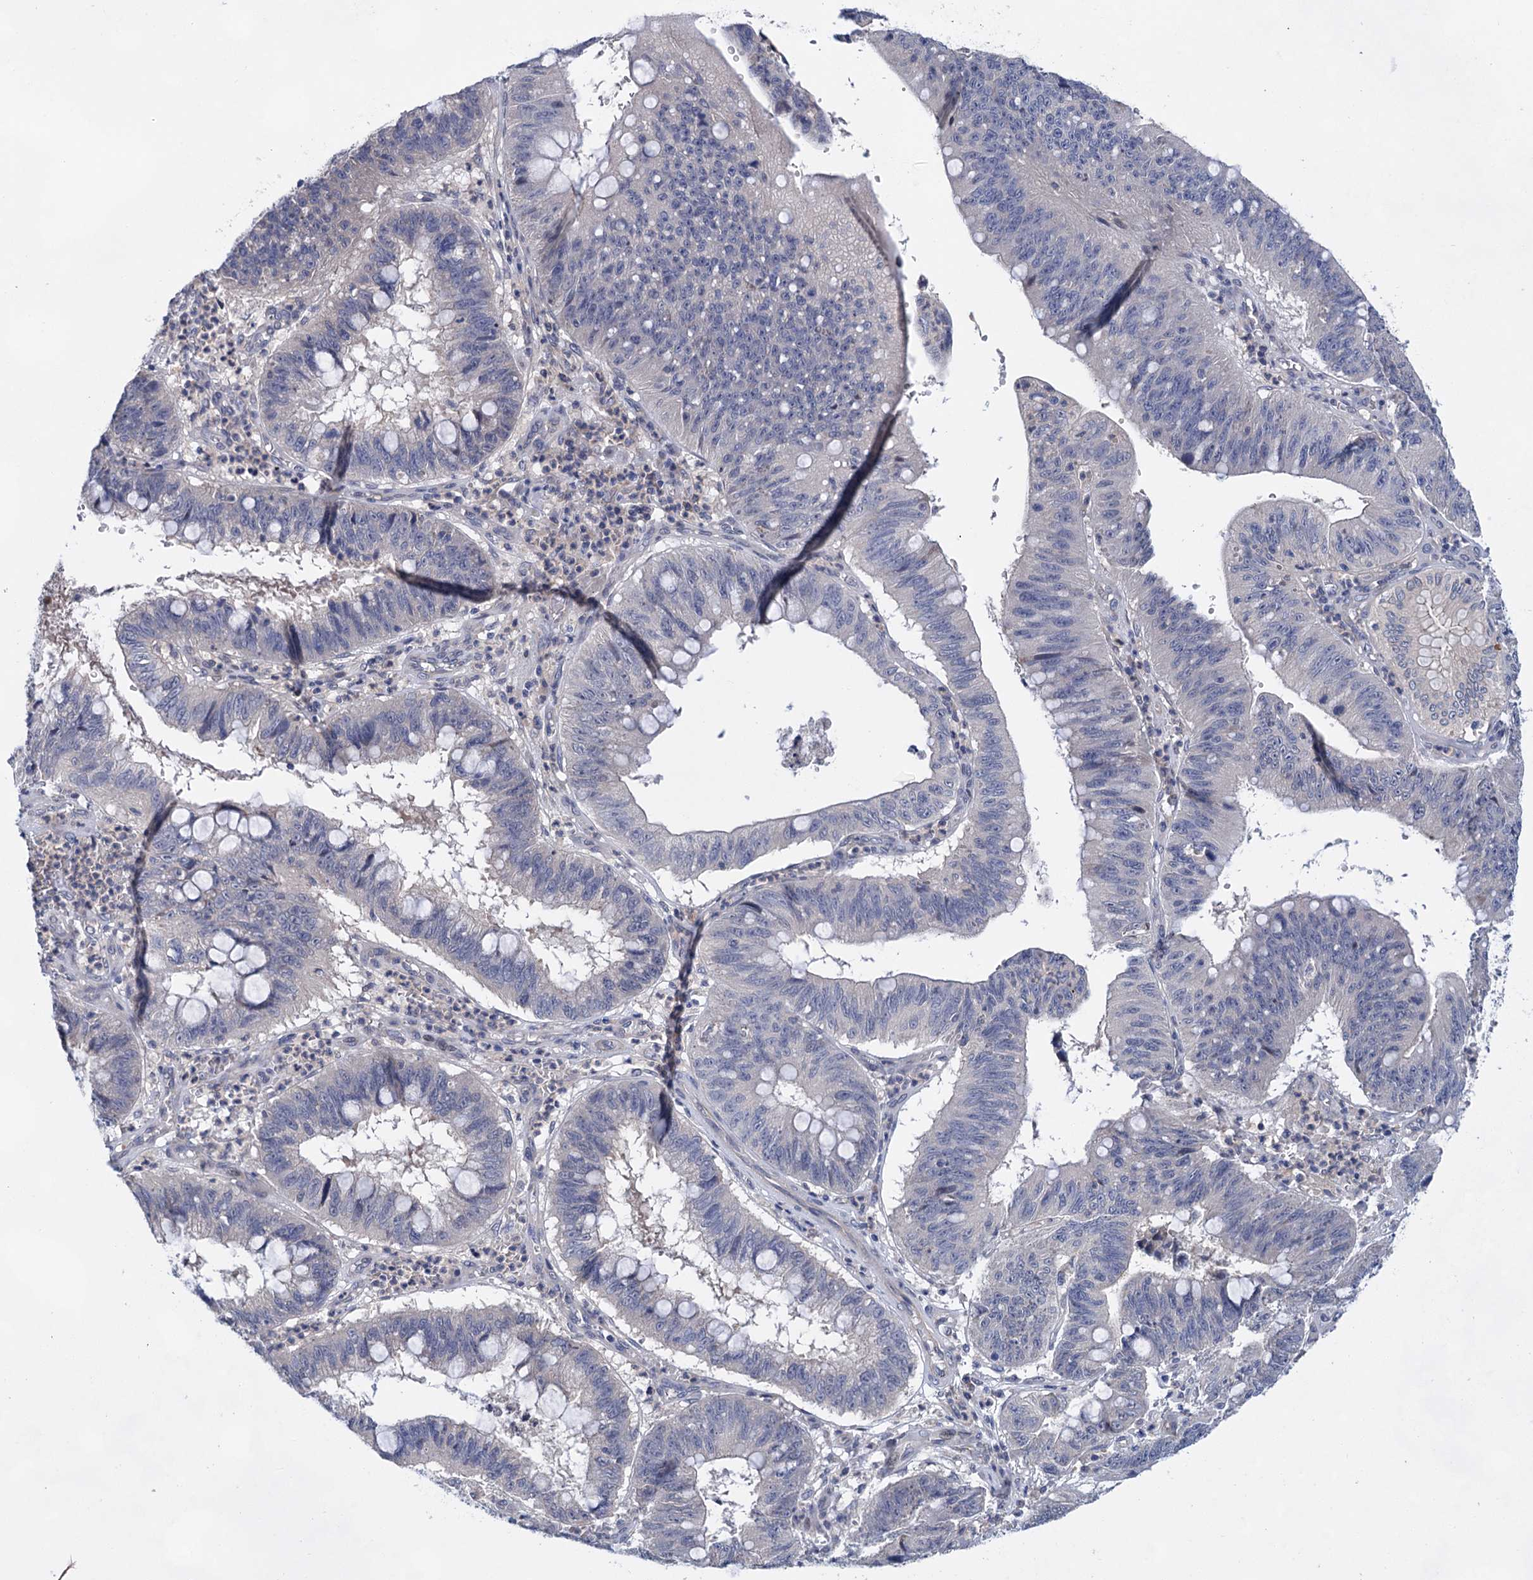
{"staining": {"intensity": "negative", "quantity": "none", "location": "none"}, "tissue": "stomach cancer", "cell_type": "Tumor cells", "image_type": "cancer", "snomed": [{"axis": "morphology", "description": "Adenocarcinoma, NOS"}, {"axis": "topography", "description": "Stomach"}], "caption": "An IHC histopathology image of adenocarcinoma (stomach) is shown. There is no staining in tumor cells of adenocarcinoma (stomach). The staining was performed using DAB (3,3'-diaminobenzidine) to visualize the protein expression in brown, while the nuclei were stained in blue with hematoxylin (Magnification: 20x).", "gene": "MORN3", "patient": {"sex": "male", "age": 59}}